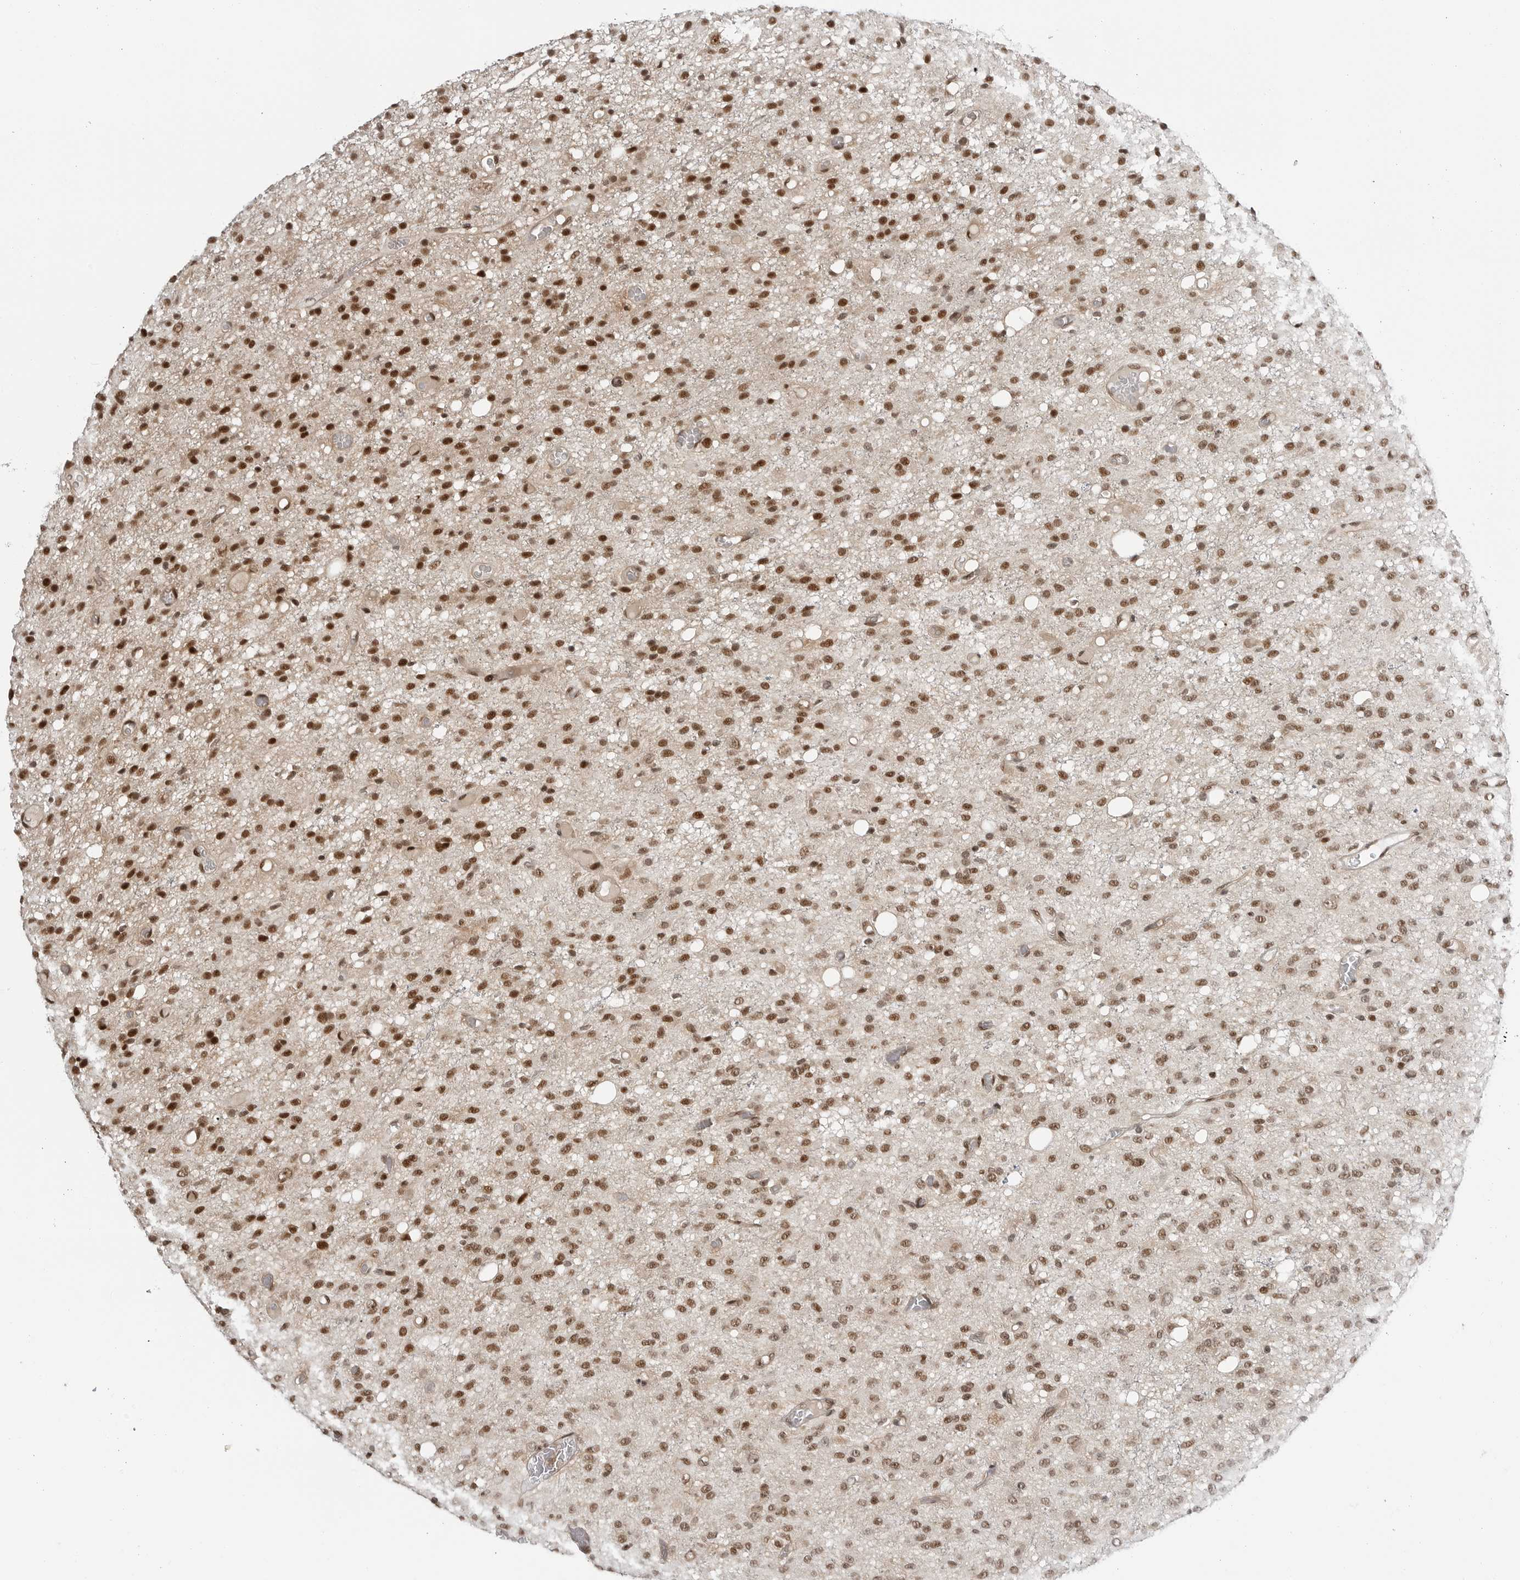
{"staining": {"intensity": "moderate", "quantity": ">75%", "location": "nuclear"}, "tissue": "glioma", "cell_type": "Tumor cells", "image_type": "cancer", "snomed": [{"axis": "morphology", "description": "Glioma, malignant, High grade"}, {"axis": "topography", "description": "Brain"}], "caption": "High-grade glioma (malignant) stained for a protein demonstrates moderate nuclear positivity in tumor cells. The protein is shown in brown color, while the nuclei are stained blue.", "gene": "C8orf33", "patient": {"sex": "female", "age": 59}}